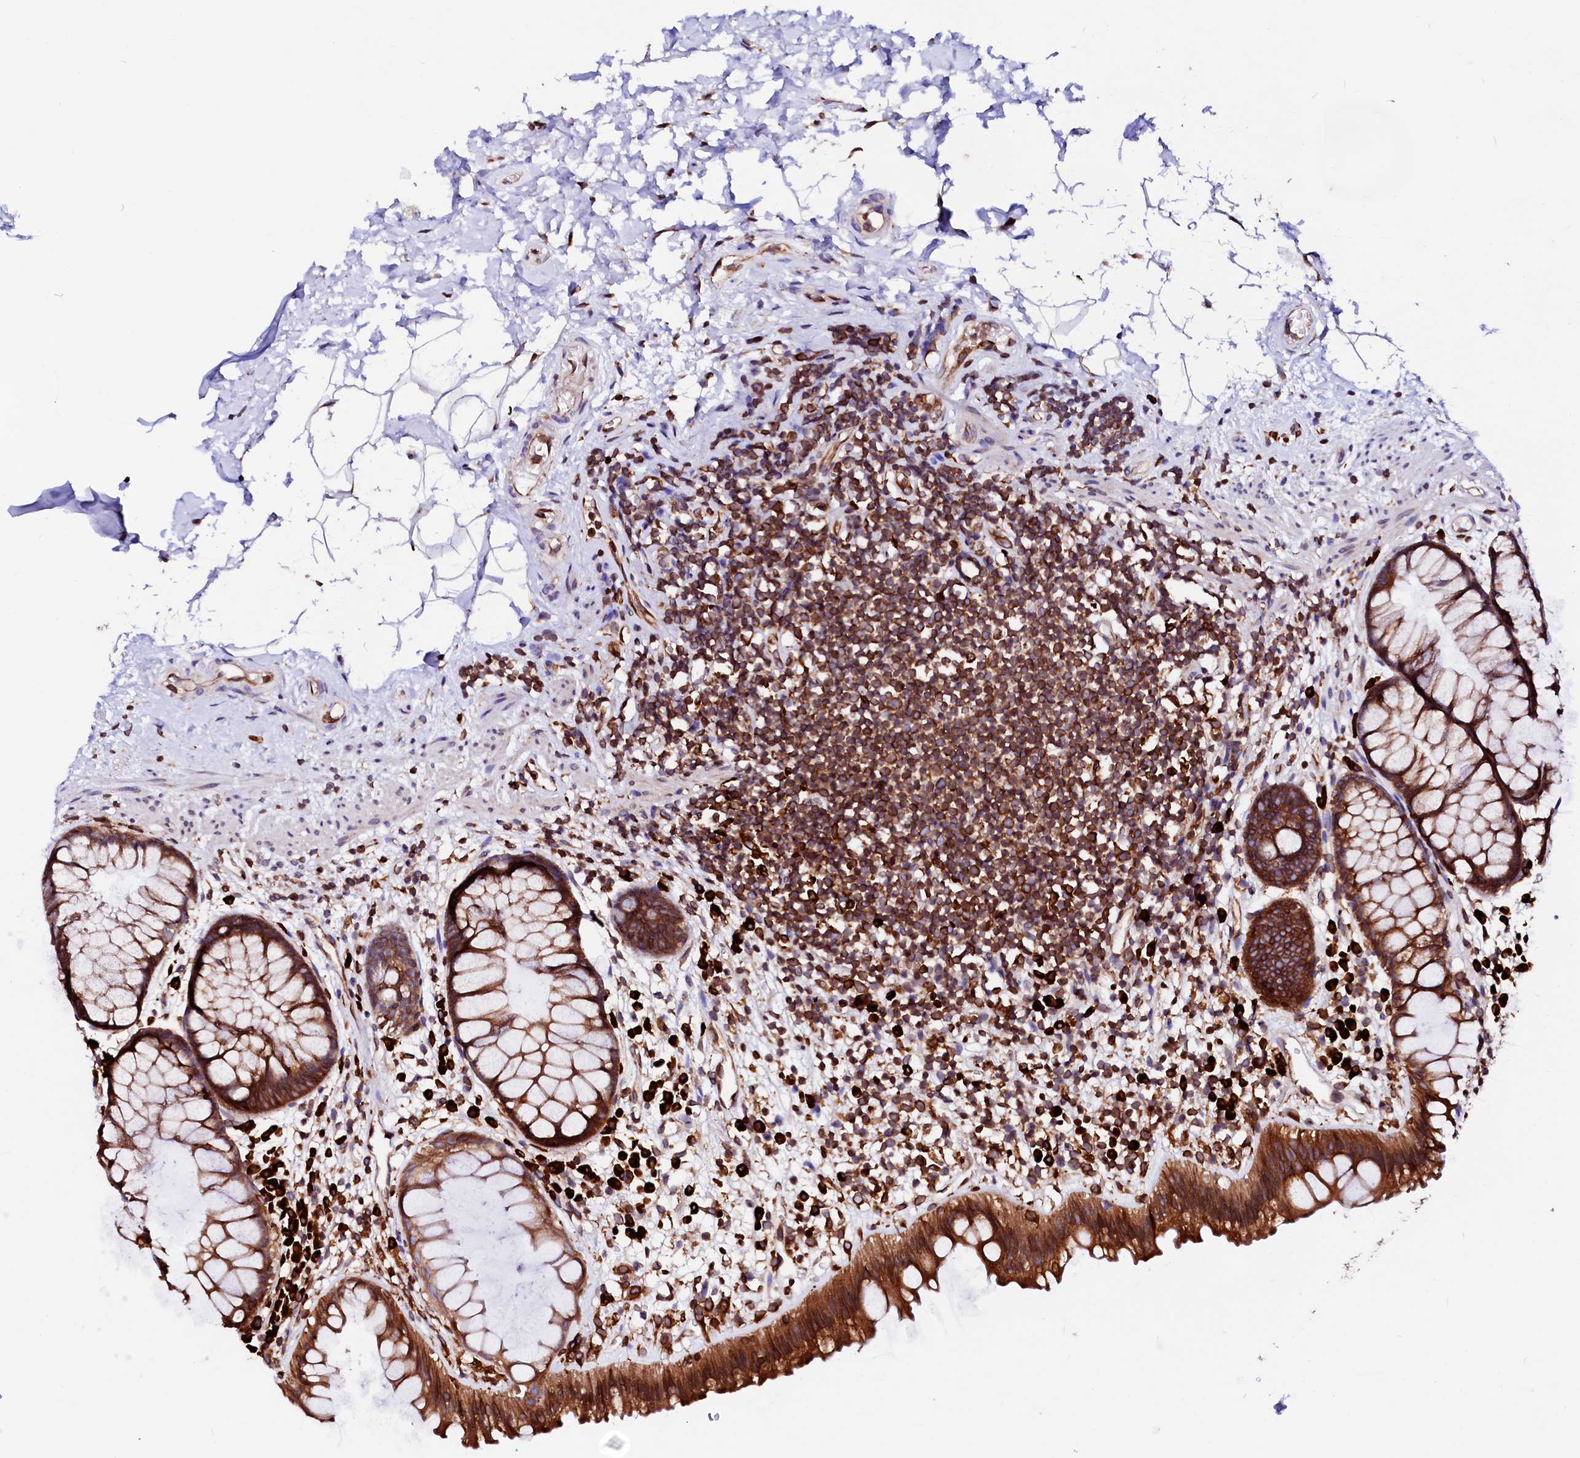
{"staining": {"intensity": "strong", "quantity": ">75%", "location": "cytoplasmic/membranous"}, "tissue": "rectum", "cell_type": "Glandular cells", "image_type": "normal", "snomed": [{"axis": "morphology", "description": "Normal tissue, NOS"}, {"axis": "topography", "description": "Rectum"}], "caption": "The histopathology image exhibits staining of normal rectum, revealing strong cytoplasmic/membranous protein staining (brown color) within glandular cells.", "gene": "DERL1", "patient": {"sex": "male", "age": 51}}